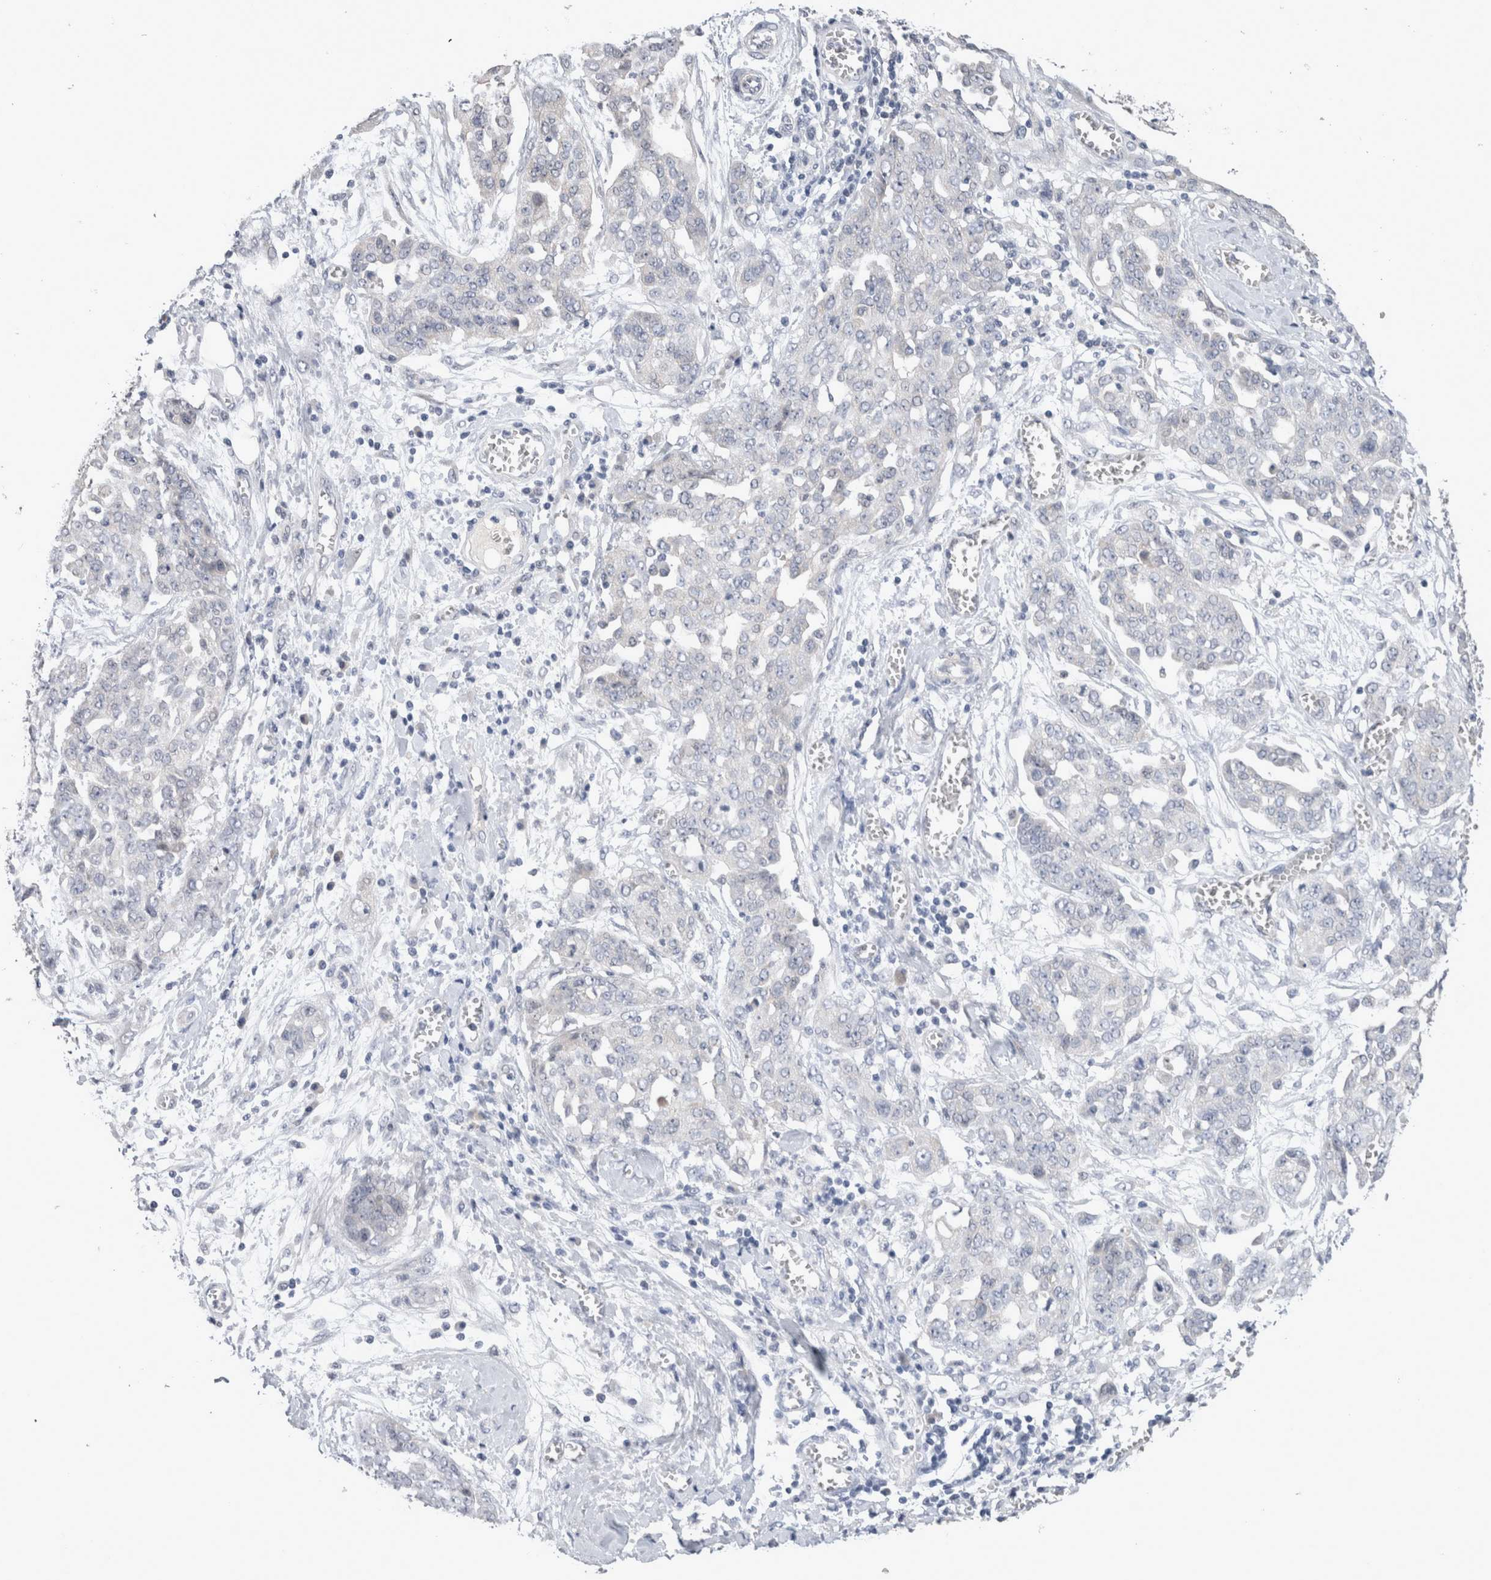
{"staining": {"intensity": "negative", "quantity": "none", "location": "none"}, "tissue": "ovarian cancer", "cell_type": "Tumor cells", "image_type": "cancer", "snomed": [{"axis": "morphology", "description": "Cystadenocarcinoma, serous, NOS"}, {"axis": "topography", "description": "Soft tissue"}, {"axis": "topography", "description": "Ovary"}], "caption": "Tumor cells show no significant expression in ovarian cancer (serous cystadenocarcinoma).", "gene": "CRYBG1", "patient": {"sex": "female", "age": 57}}